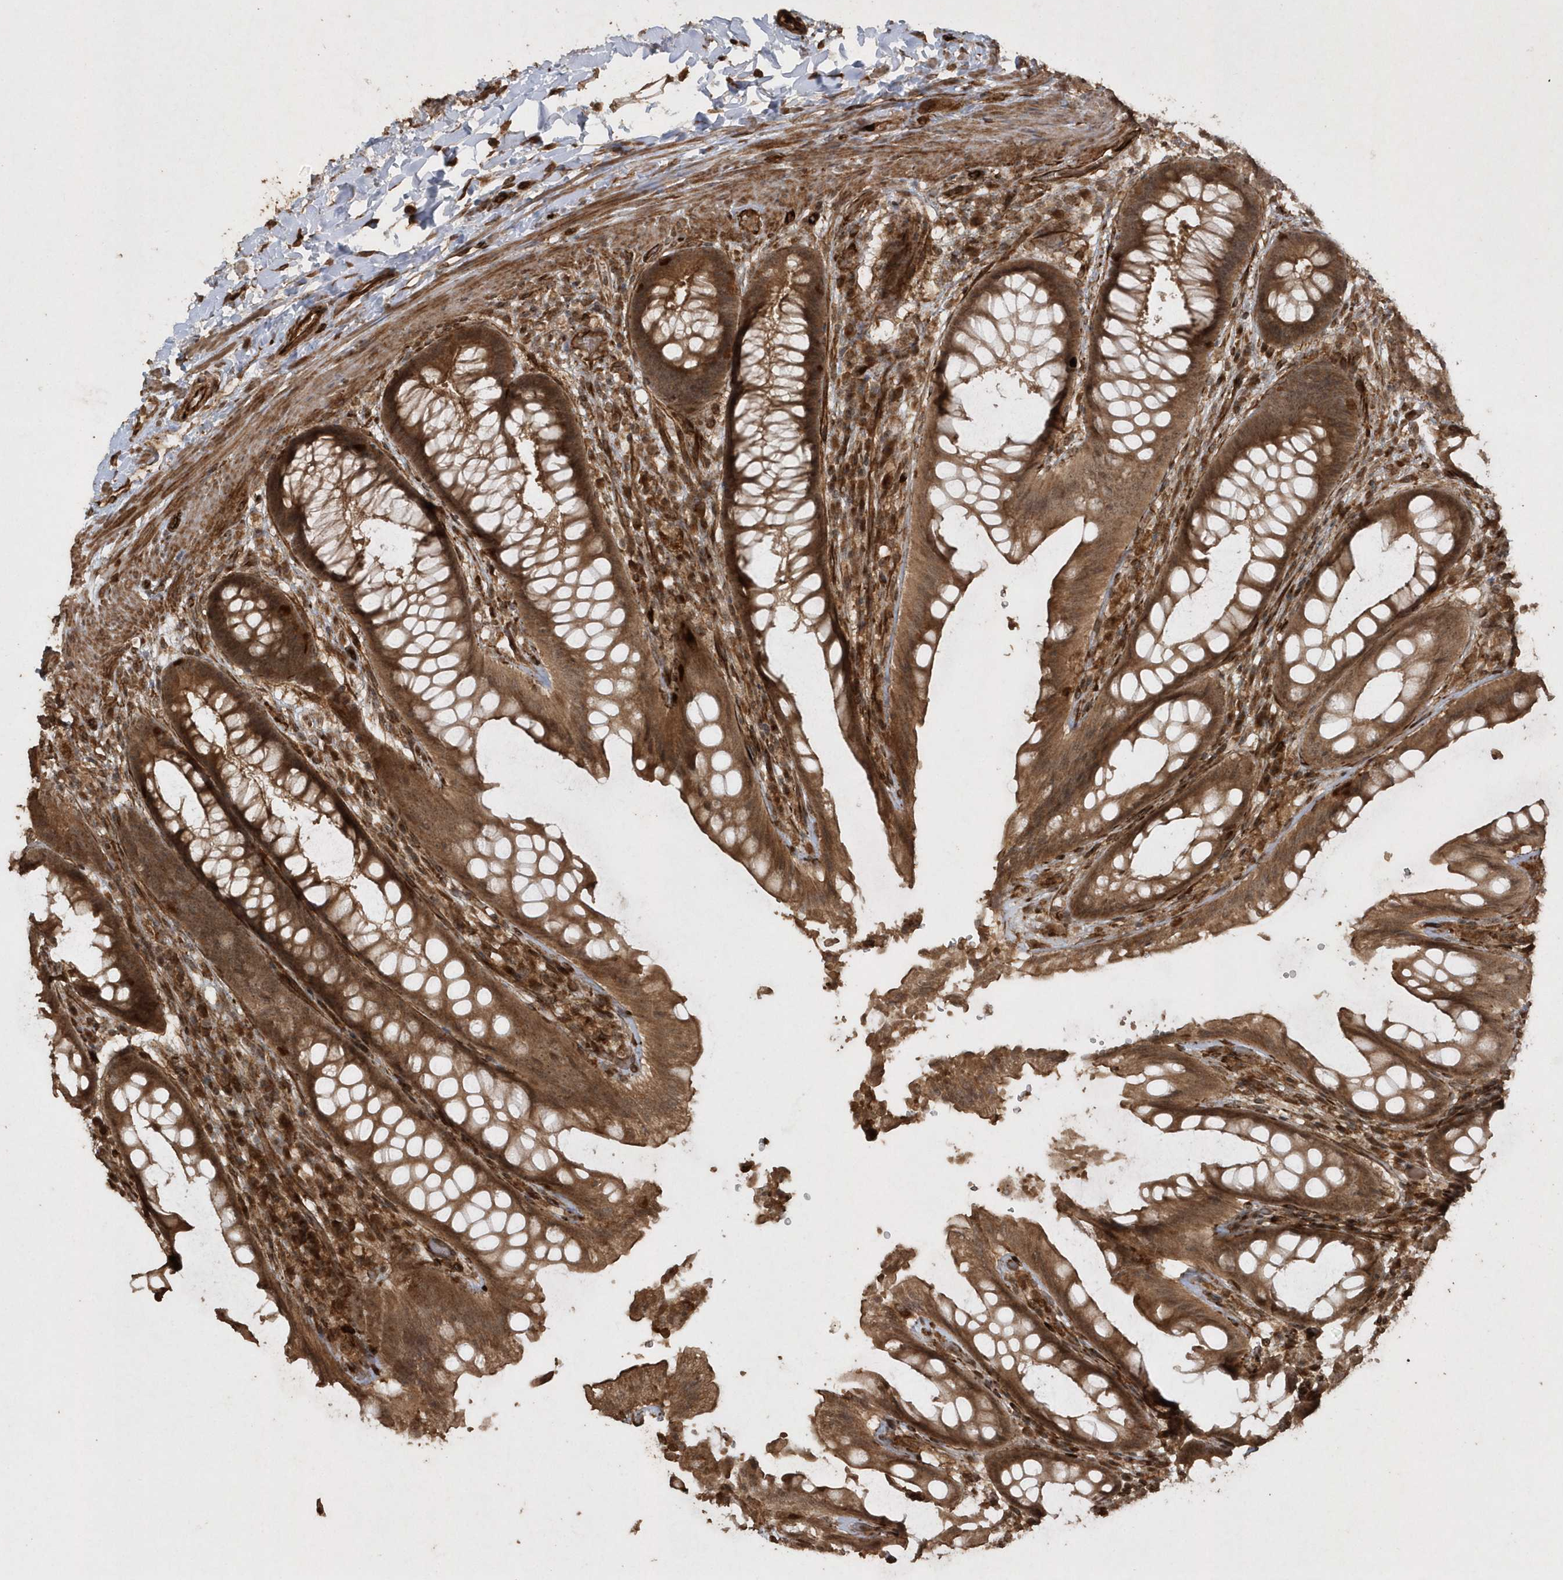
{"staining": {"intensity": "strong", "quantity": ">75%", "location": "cytoplasmic/membranous"}, "tissue": "rectum", "cell_type": "Glandular cells", "image_type": "normal", "snomed": [{"axis": "morphology", "description": "Normal tissue, NOS"}, {"axis": "topography", "description": "Rectum"}], "caption": "Rectum stained for a protein shows strong cytoplasmic/membranous positivity in glandular cells. (IHC, brightfield microscopy, high magnification).", "gene": "AVPI1", "patient": {"sex": "female", "age": 46}}